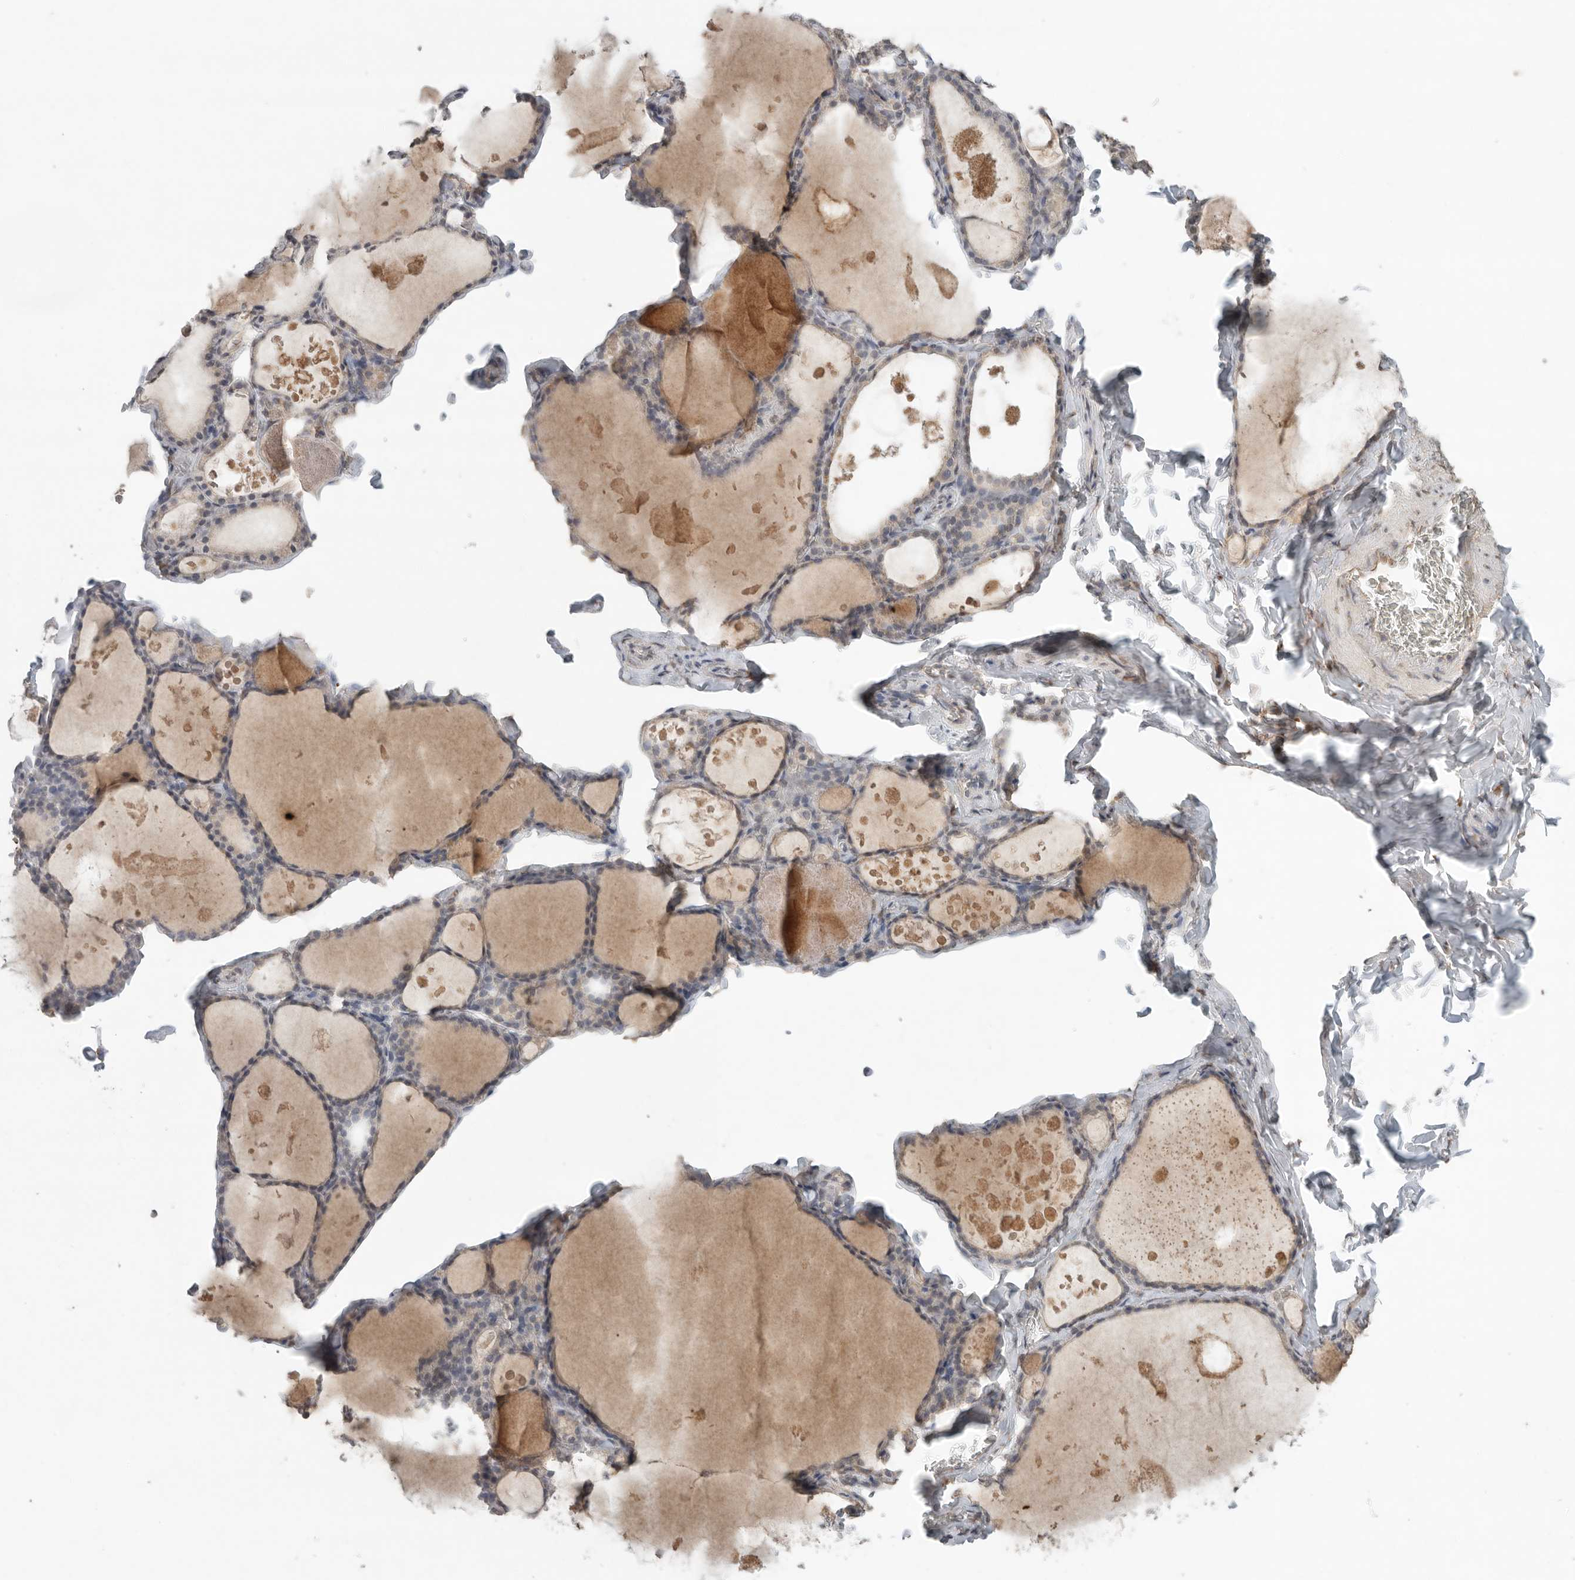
{"staining": {"intensity": "negative", "quantity": "none", "location": "none"}, "tissue": "thyroid gland", "cell_type": "Glandular cells", "image_type": "normal", "snomed": [{"axis": "morphology", "description": "Normal tissue, NOS"}, {"axis": "topography", "description": "Thyroid gland"}], "caption": "Immunohistochemical staining of unremarkable thyroid gland shows no significant expression in glandular cells.", "gene": "KLK5", "patient": {"sex": "male", "age": 56}}